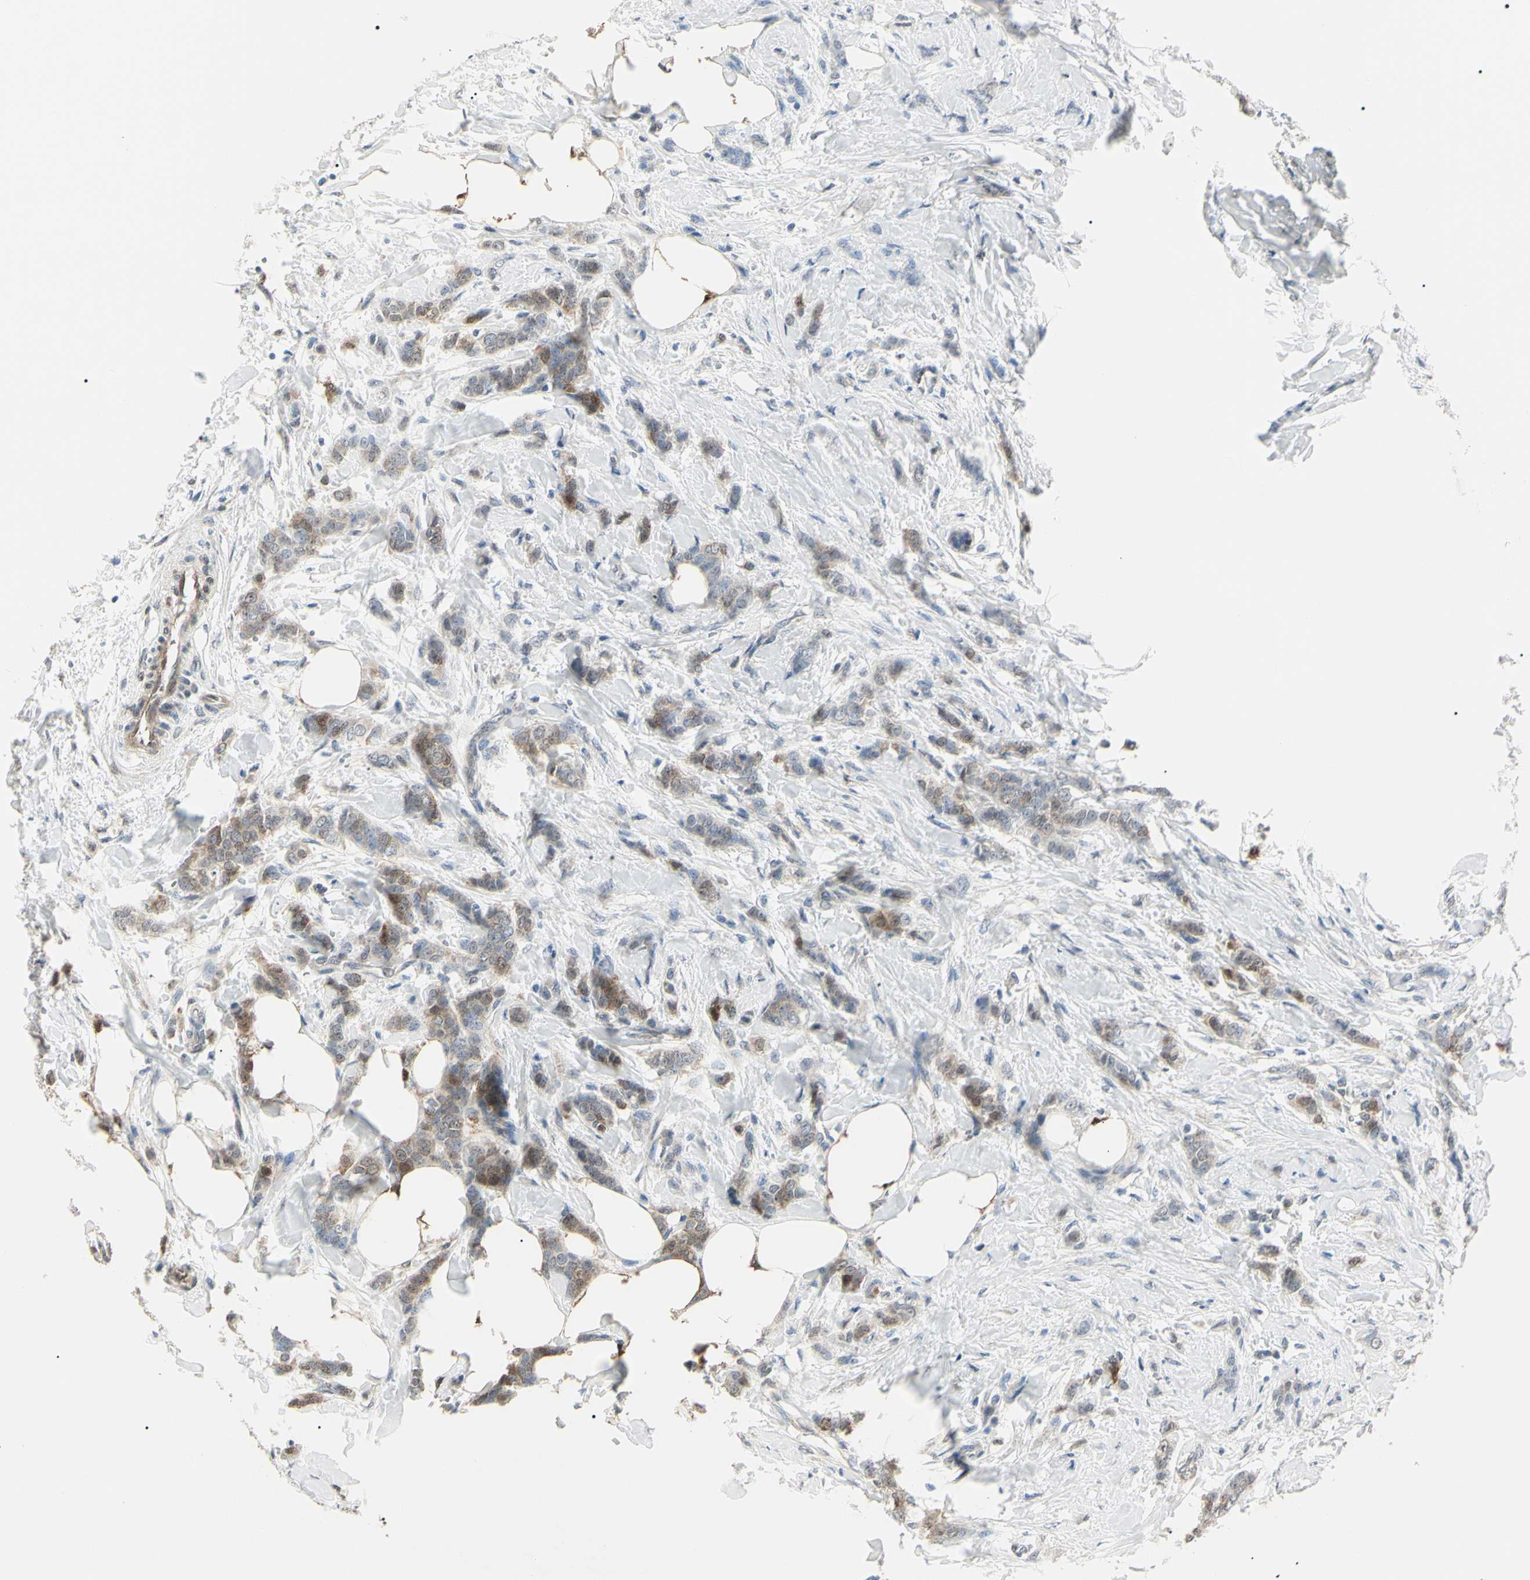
{"staining": {"intensity": "moderate", "quantity": "<25%", "location": "cytoplasmic/membranous"}, "tissue": "breast cancer", "cell_type": "Tumor cells", "image_type": "cancer", "snomed": [{"axis": "morphology", "description": "Lobular carcinoma, in situ"}, {"axis": "morphology", "description": "Lobular carcinoma"}, {"axis": "topography", "description": "Breast"}], "caption": "Immunohistochemical staining of human lobular carcinoma in situ (breast) demonstrates moderate cytoplasmic/membranous protein expression in approximately <25% of tumor cells.", "gene": "AKR1C3", "patient": {"sex": "female", "age": 41}}